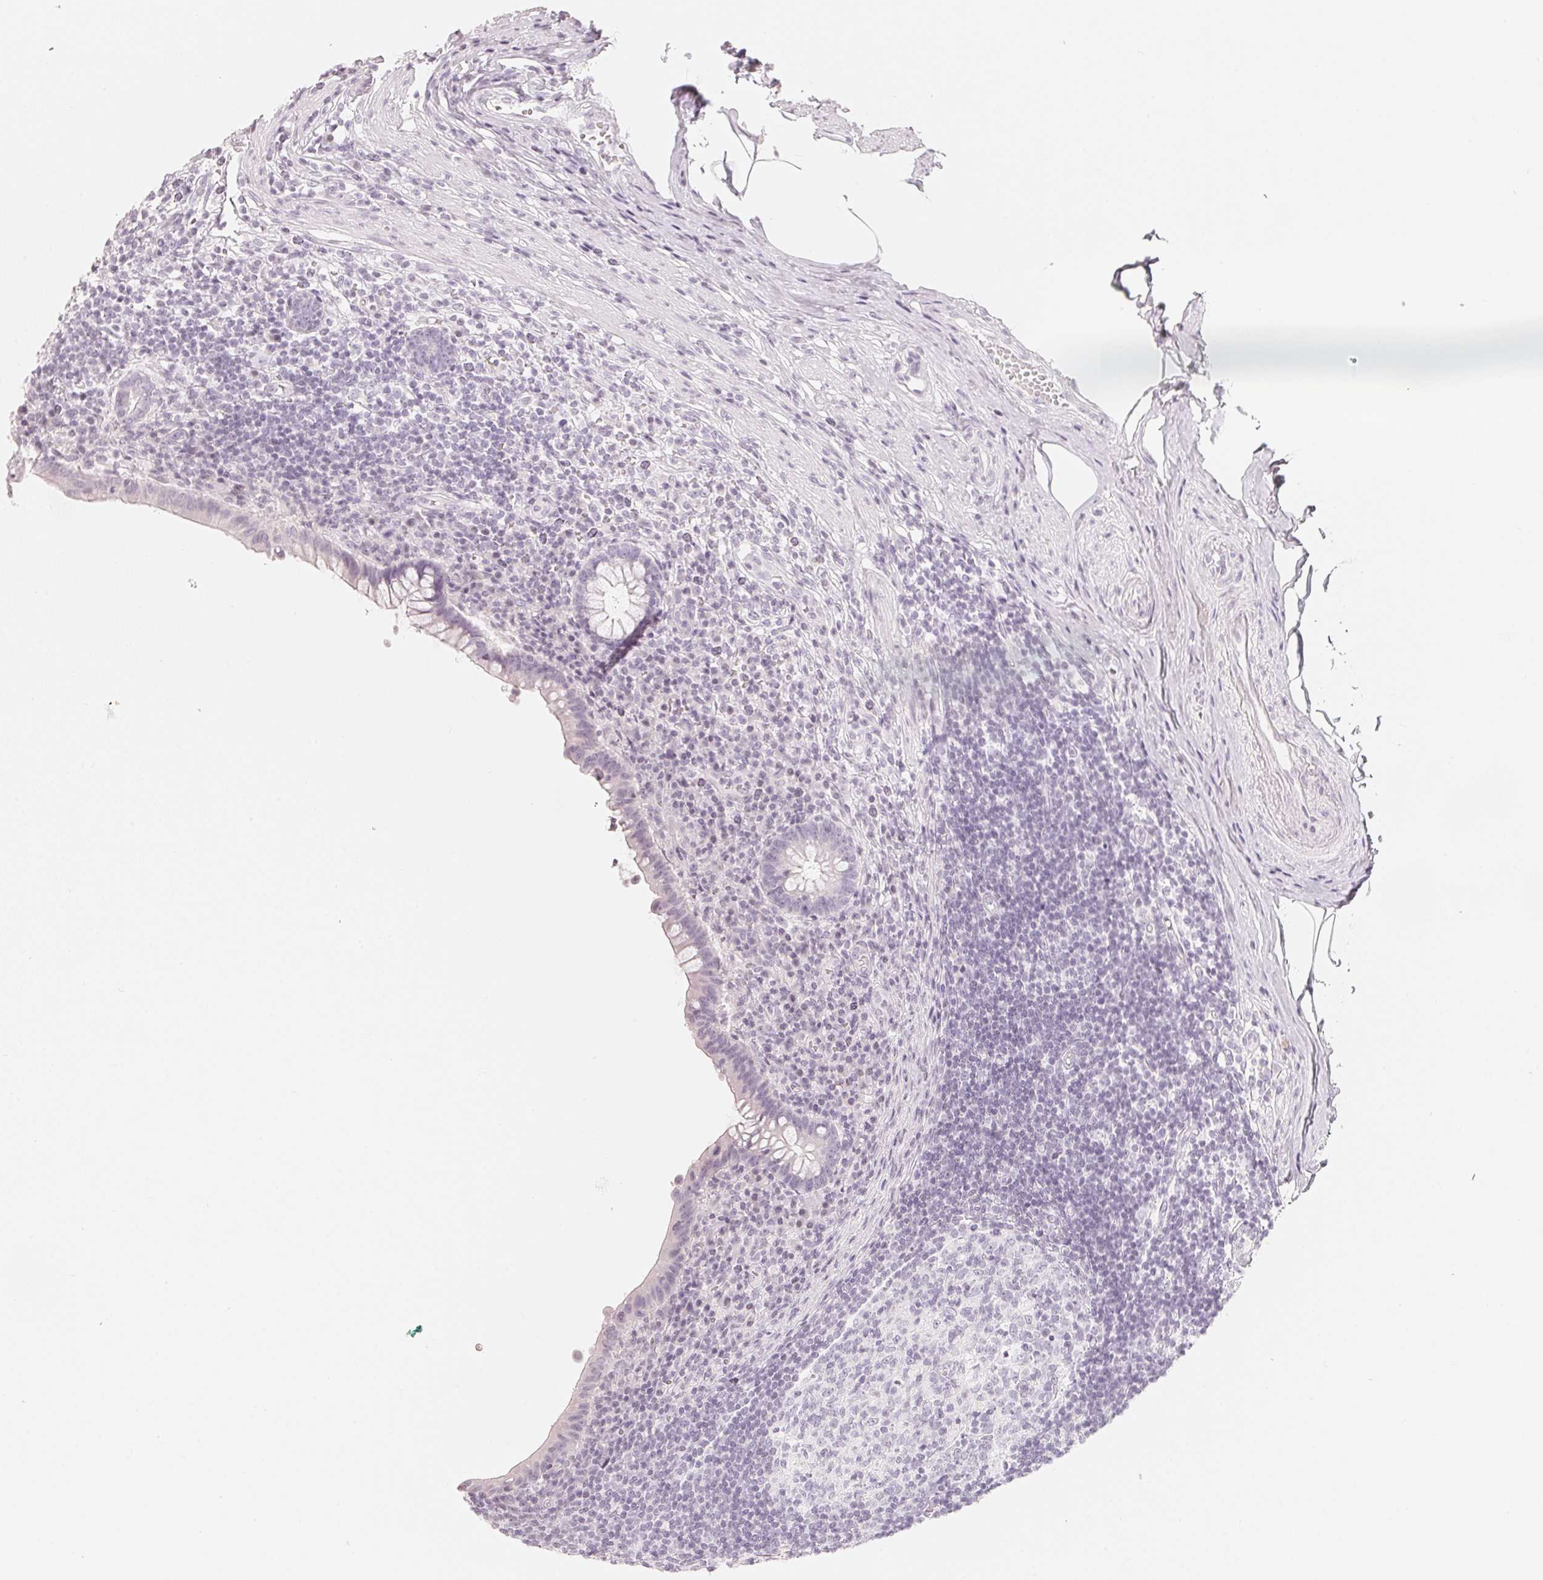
{"staining": {"intensity": "negative", "quantity": "none", "location": "none"}, "tissue": "appendix", "cell_type": "Glandular cells", "image_type": "normal", "snomed": [{"axis": "morphology", "description": "Normal tissue, NOS"}, {"axis": "topography", "description": "Appendix"}], "caption": "Immunohistochemistry of normal appendix shows no staining in glandular cells. (Immunohistochemistry (ihc), brightfield microscopy, high magnification).", "gene": "SLC22A8", "patient": {"sex": "female", "age": 56}}